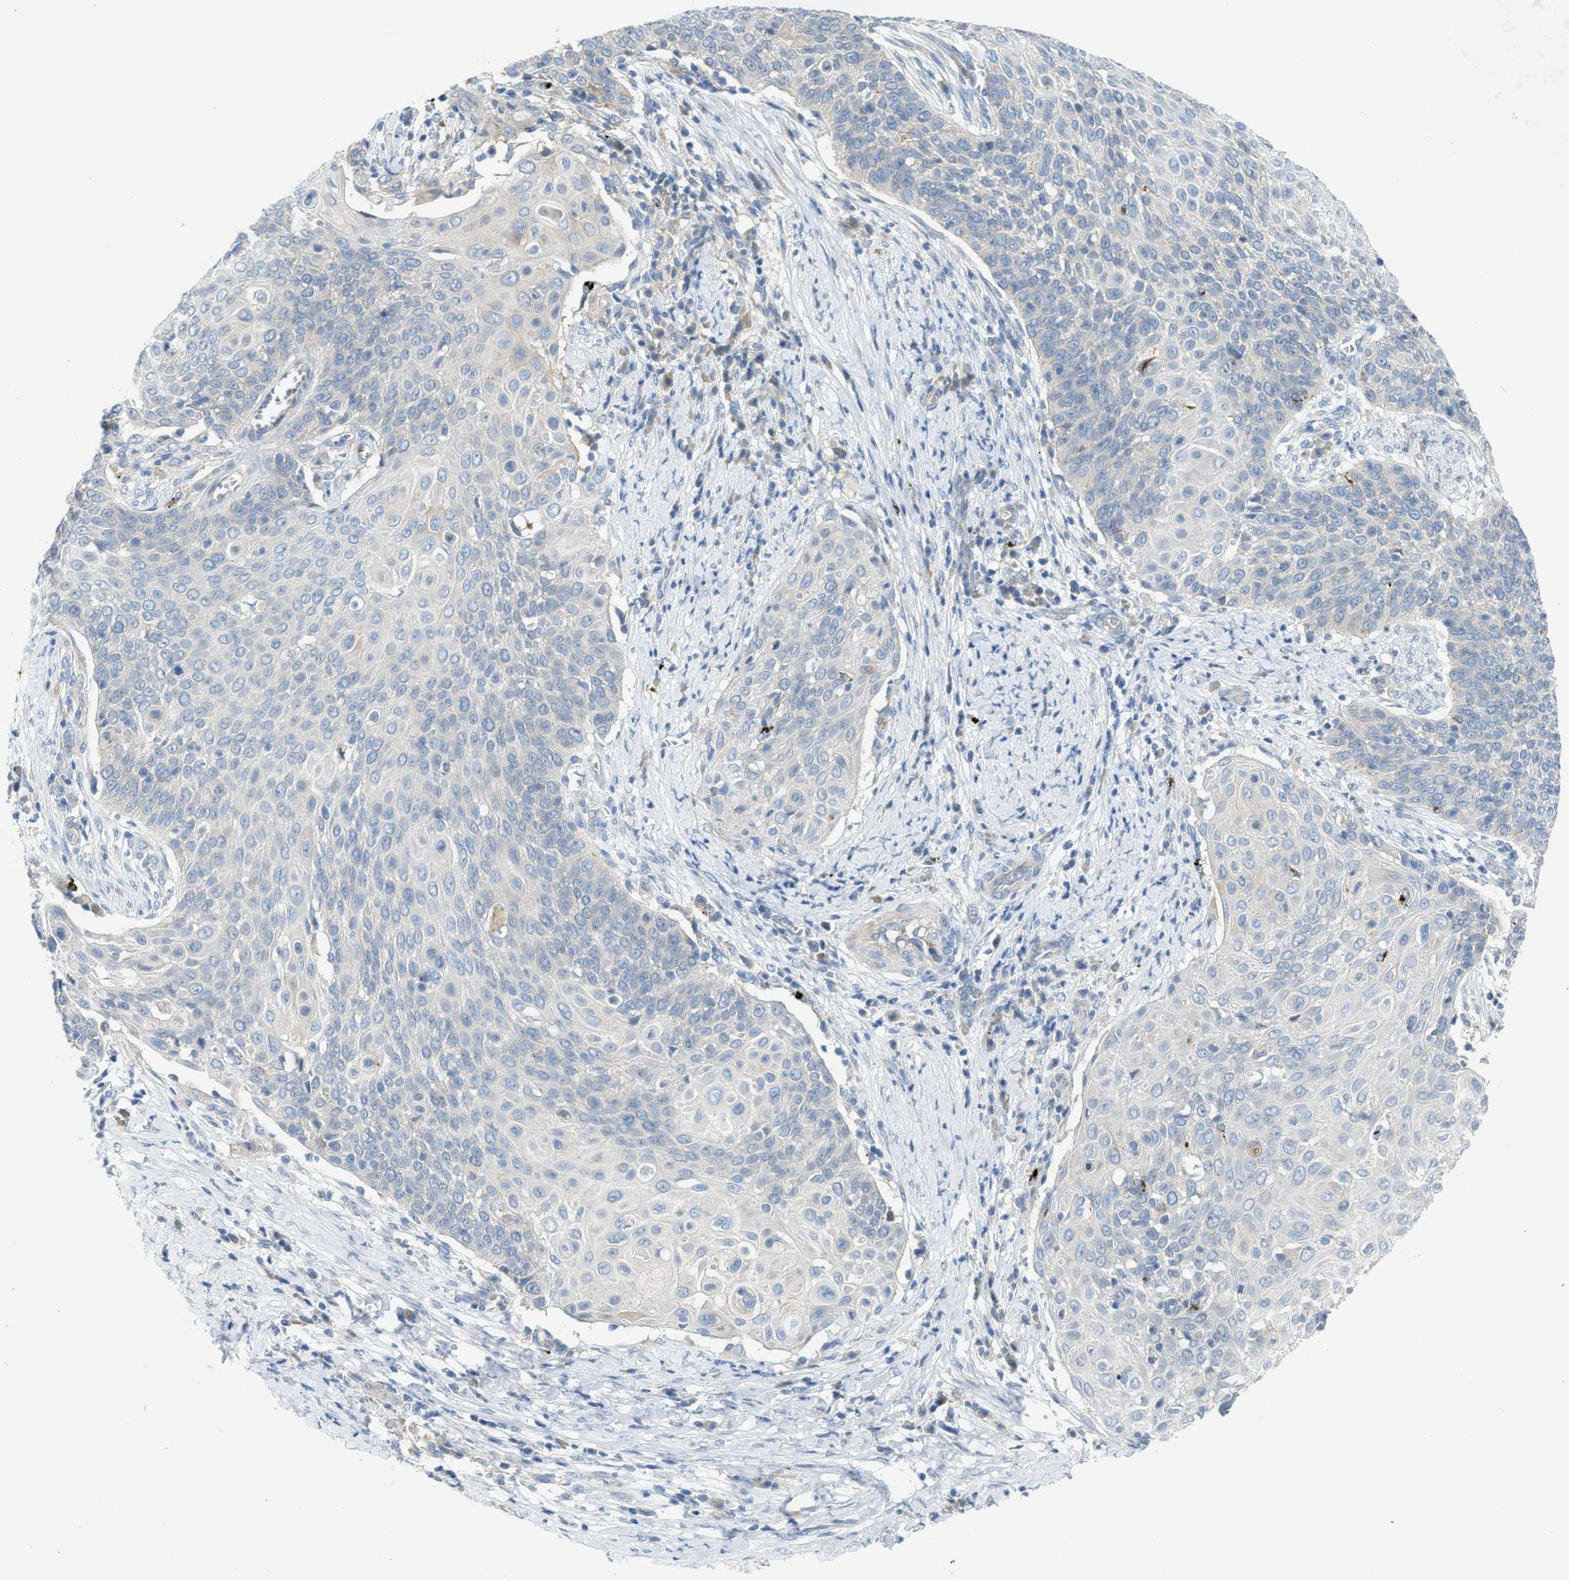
{"staining": {"intensity": "negative", "quantity": "none", "location": "none"}, "tissue": "cervical cancer", "cell_type": "Tumor cells", "image_type": "cancer", "snomed": [{"axis": "morphology", "description": "Squamous cell carcinoma, NOS"}, {"axis": "topography", "description": "Cervix"}], "caption": "The micrograph exhibits no staining of tumor cells in cervical cancer. (Brightfield microscopy of DAB (3,3'-diaminobenzidine) immunohistochemistry (IHC) at high magnification).", "gene": "KLHDC10", "patient": {"sex": "female", "age": 39}}